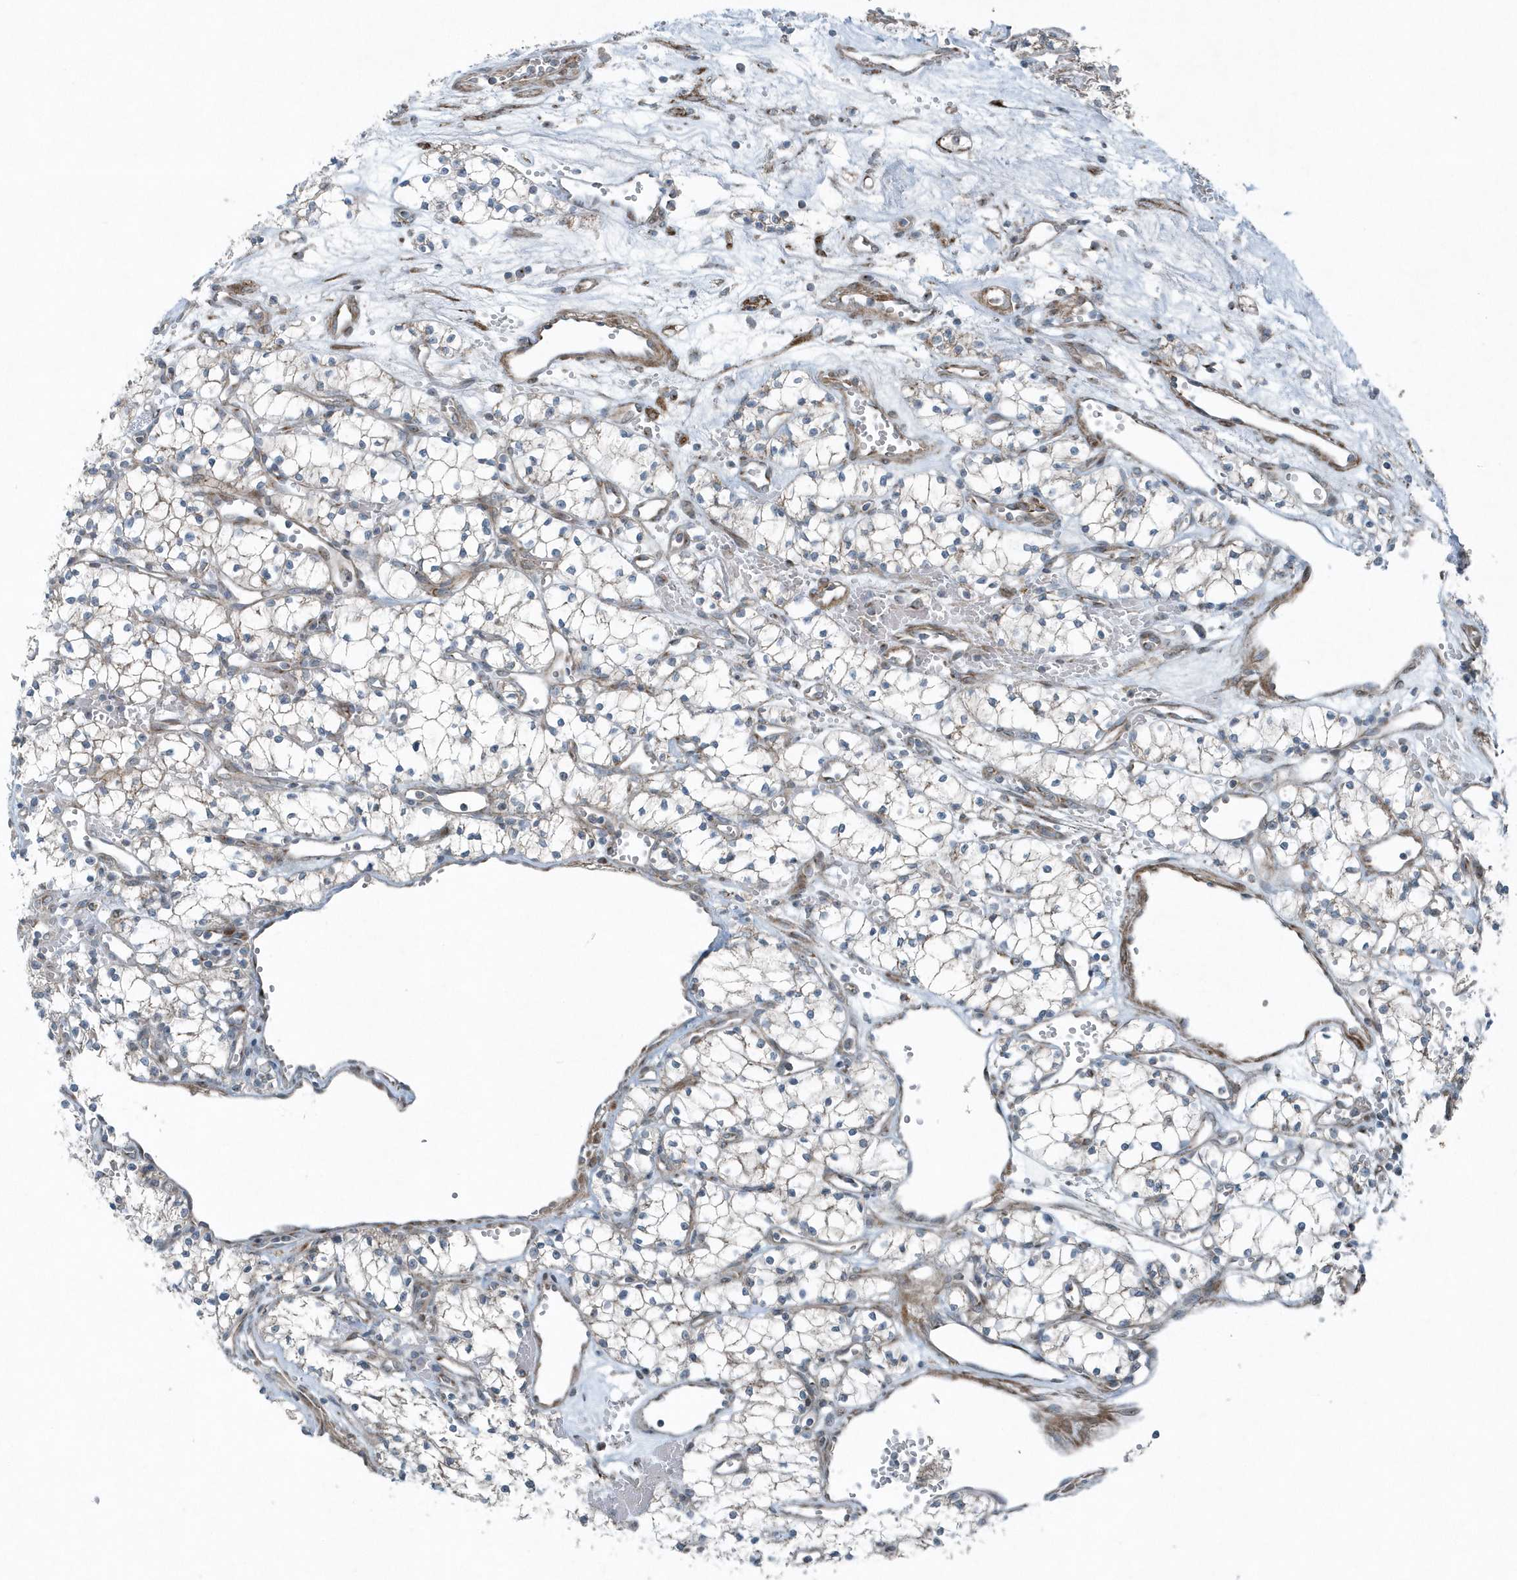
{"staining": {"intensity": "negative", "quantity": "none", "location": "none"}, "tissue": "renal cancer", "cell_type": "Tumor cells", "image_type": "cancer", "snomed": [{"axis": "morphology", "description": "Adenocarcinoma, NOS"}, {"axis": "topography", "description": "Kidney"}], "caption": "An image of human renal adenocarcinoma is negative for staining in tumor cells.", "gene": "GCC2", "patient": {"sex": "male", "age": 59}}